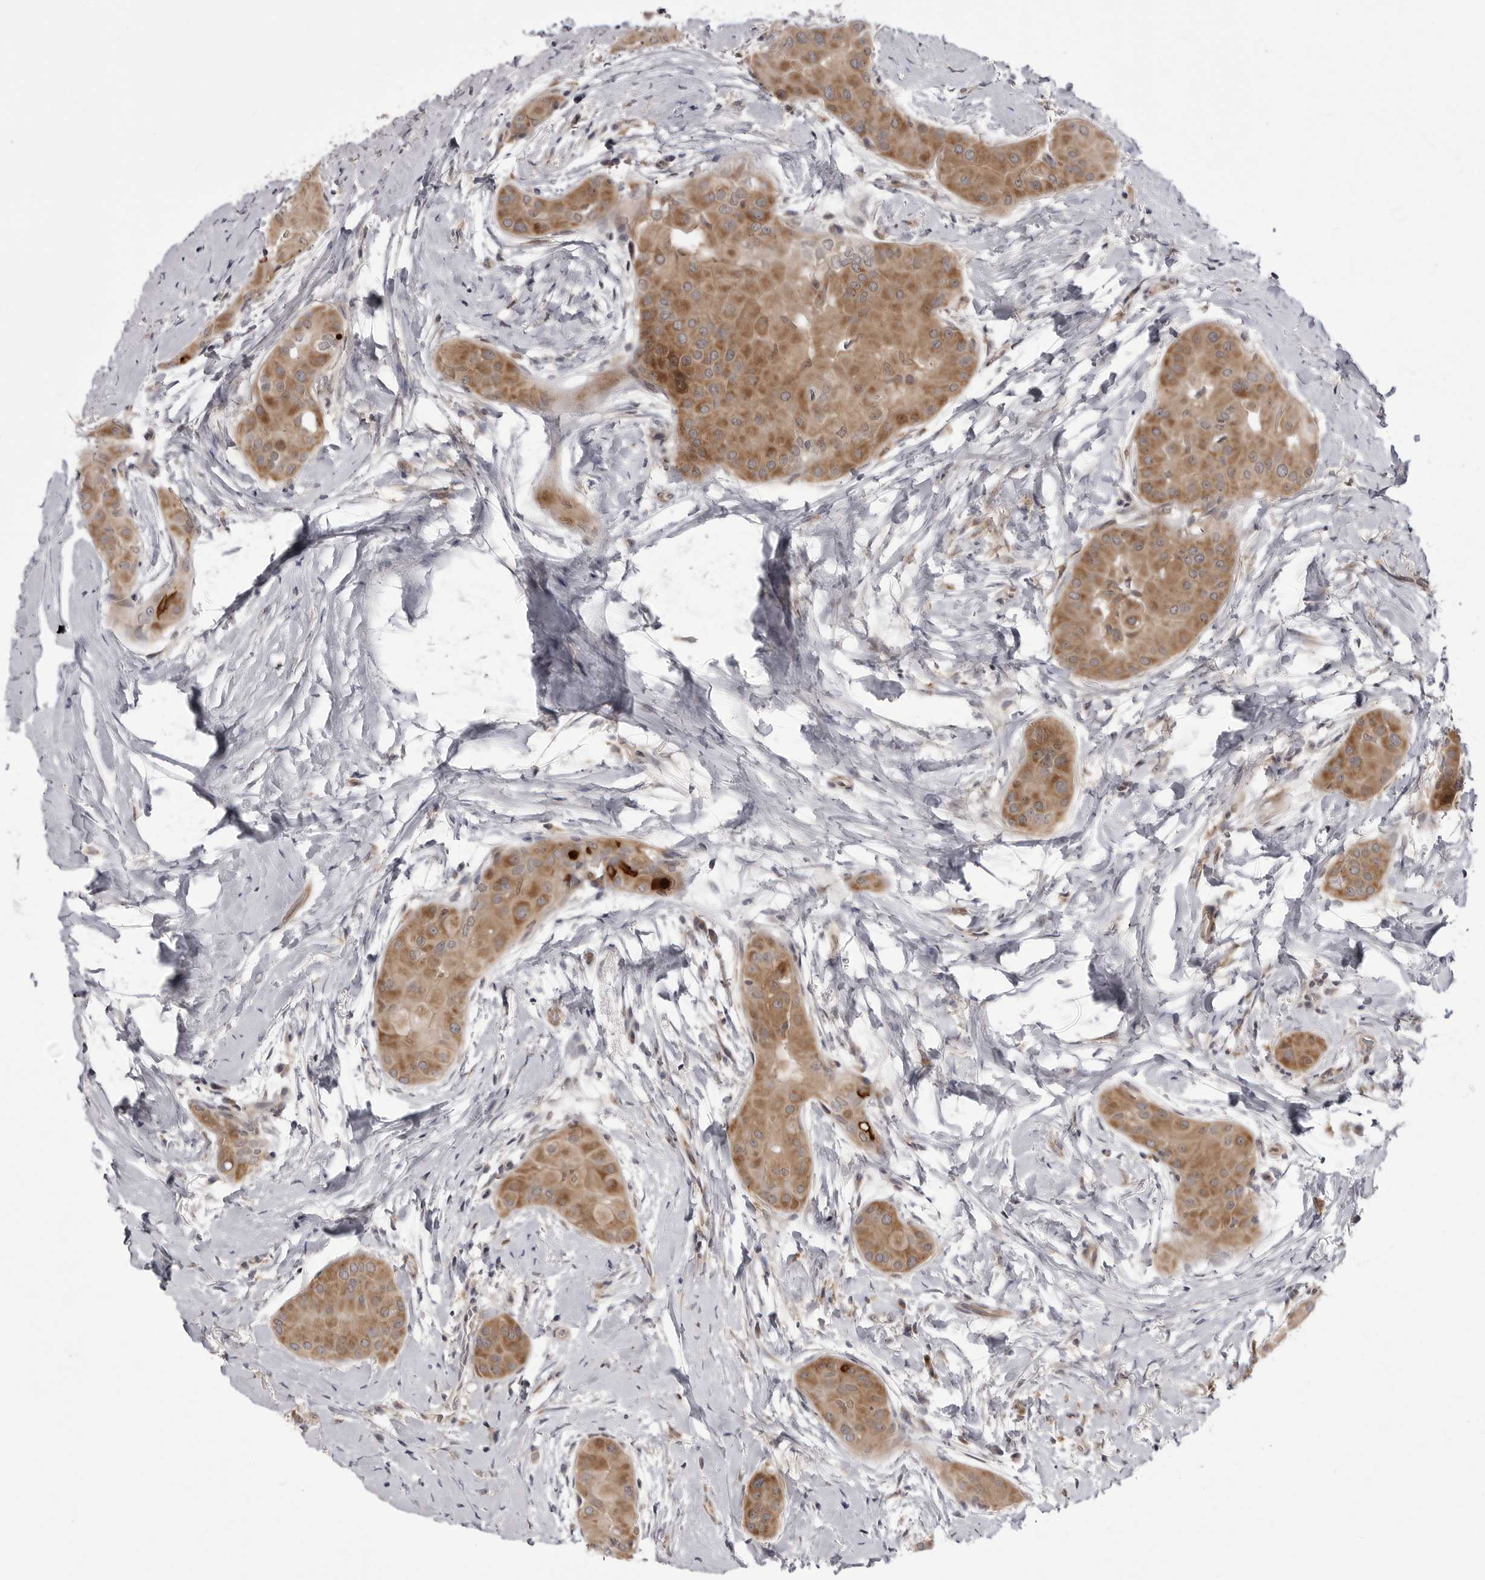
{"staining": {"intensity": "moderate", "quantity": ">75%", "location": "cytoplasmic/membranous"}, "tissue": "thyroid cancer", "cell_type": "Tumor cells", "image_type": "cancer", "snomed": [{"axis": "morphology", "description": "Papillary adenocarcinoma, NOS"}, {"axis": "topography", "description": "Thyroid gland"}], "caption": "Thyroid cancer tissue exhibits moderate cytoplasmic/membranous expression in about >75% of tumor cells", "gene": "CCDC18", "patient": {"sex": "male", "age": 33}}